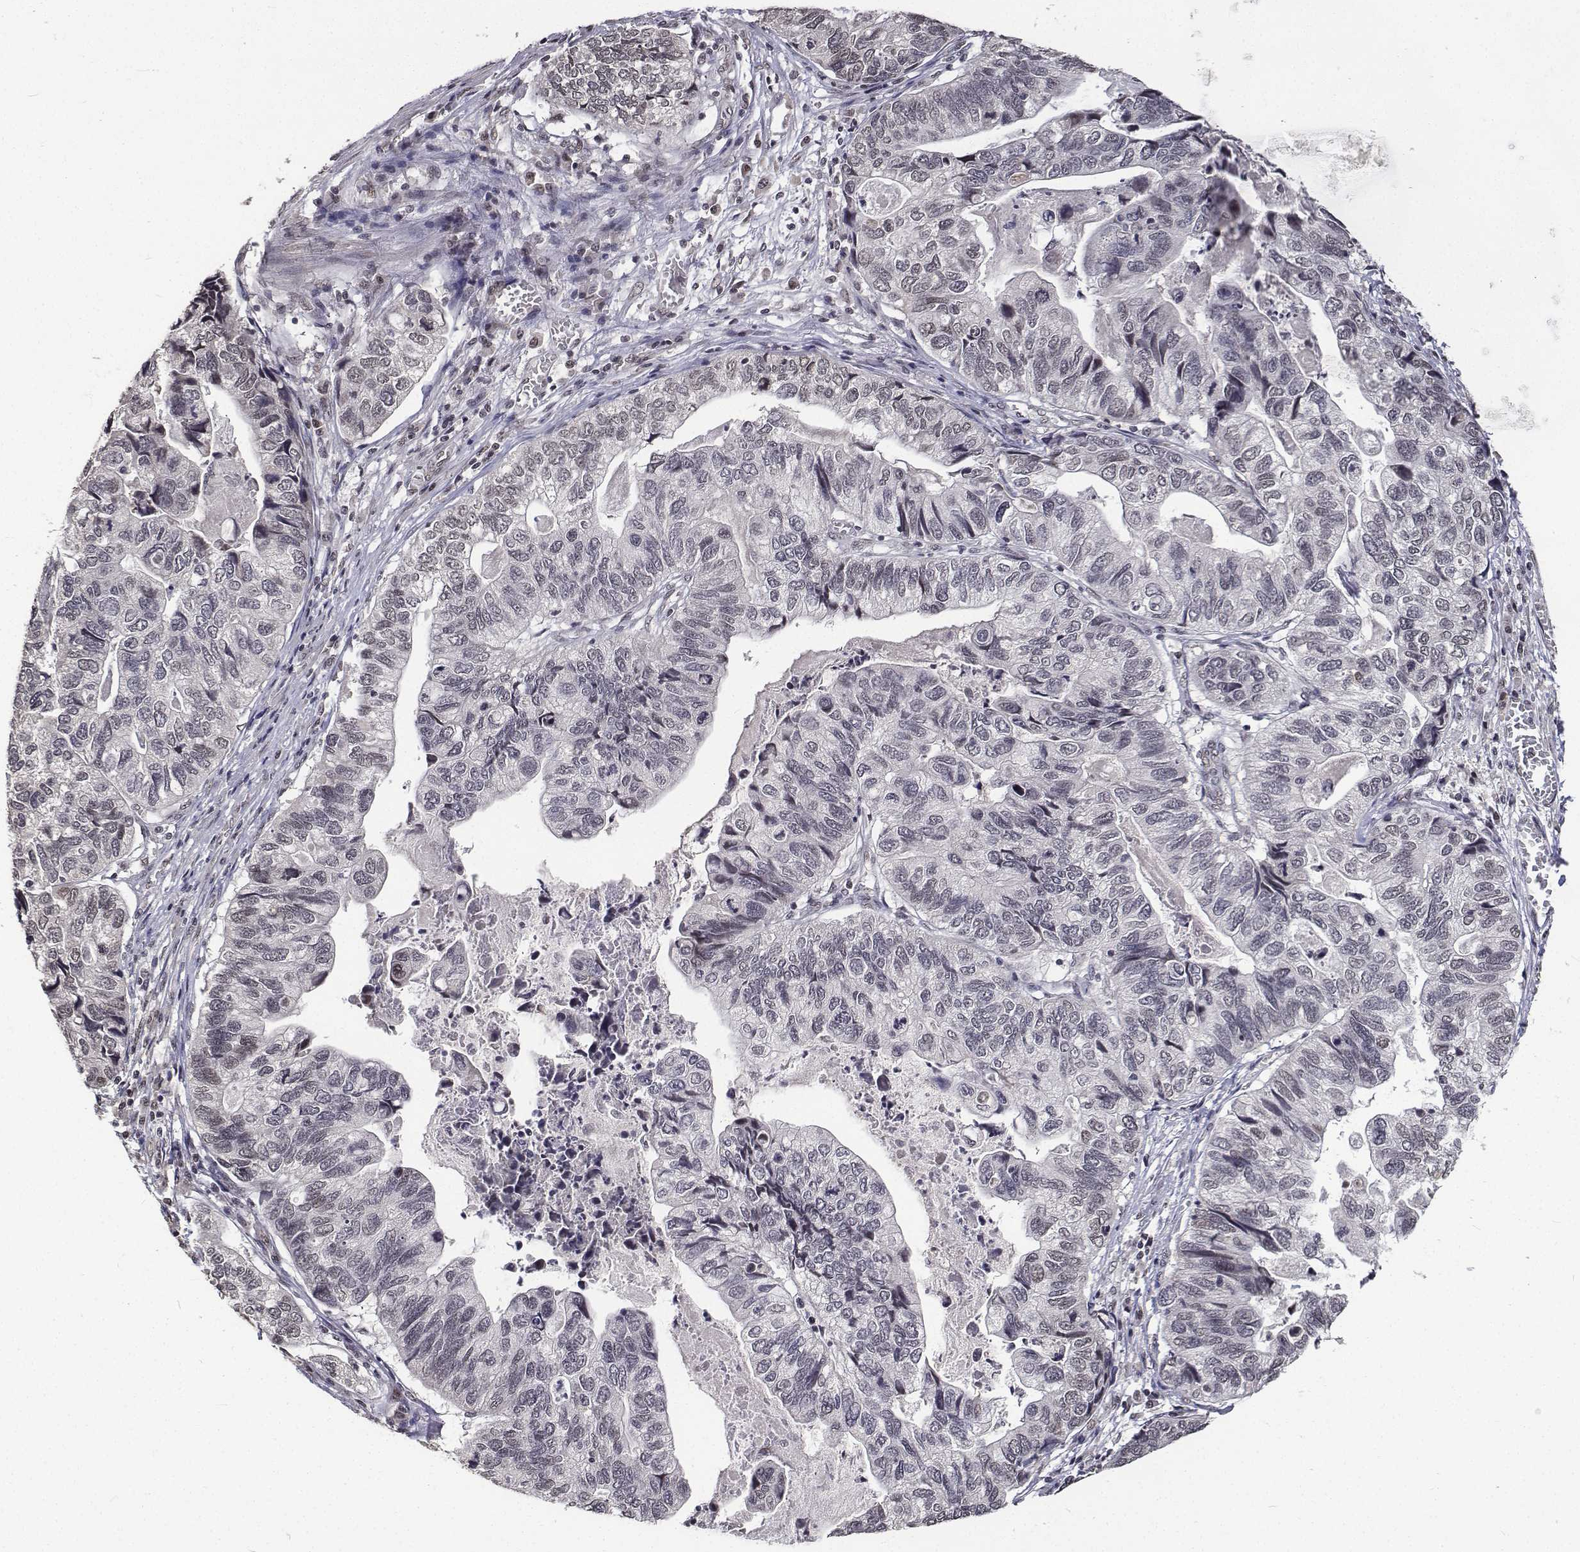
{"staining": {"intensity": "negative", "quantity": "none", "location": "none"}, "tissue": "stomach cancer", "cell_type": "Tumor cells", "image_type": "cancer", "snomed": [{"axis": "morphology", "description": "Adenocarcinoma, NOS"}, {"axis": "topography", "description": "Stomach, upper"}], "caption": "High magnification brightfield microscopy of adenocarcinoma (stomach) stained with DAB (3,3'-diaminobenzidine) (brown) and counterstained with hematoxylin (blue): tumor cells show no significant positivity.", "gene": "ATRX", "patient": {"sex": "female", "age": 67}}